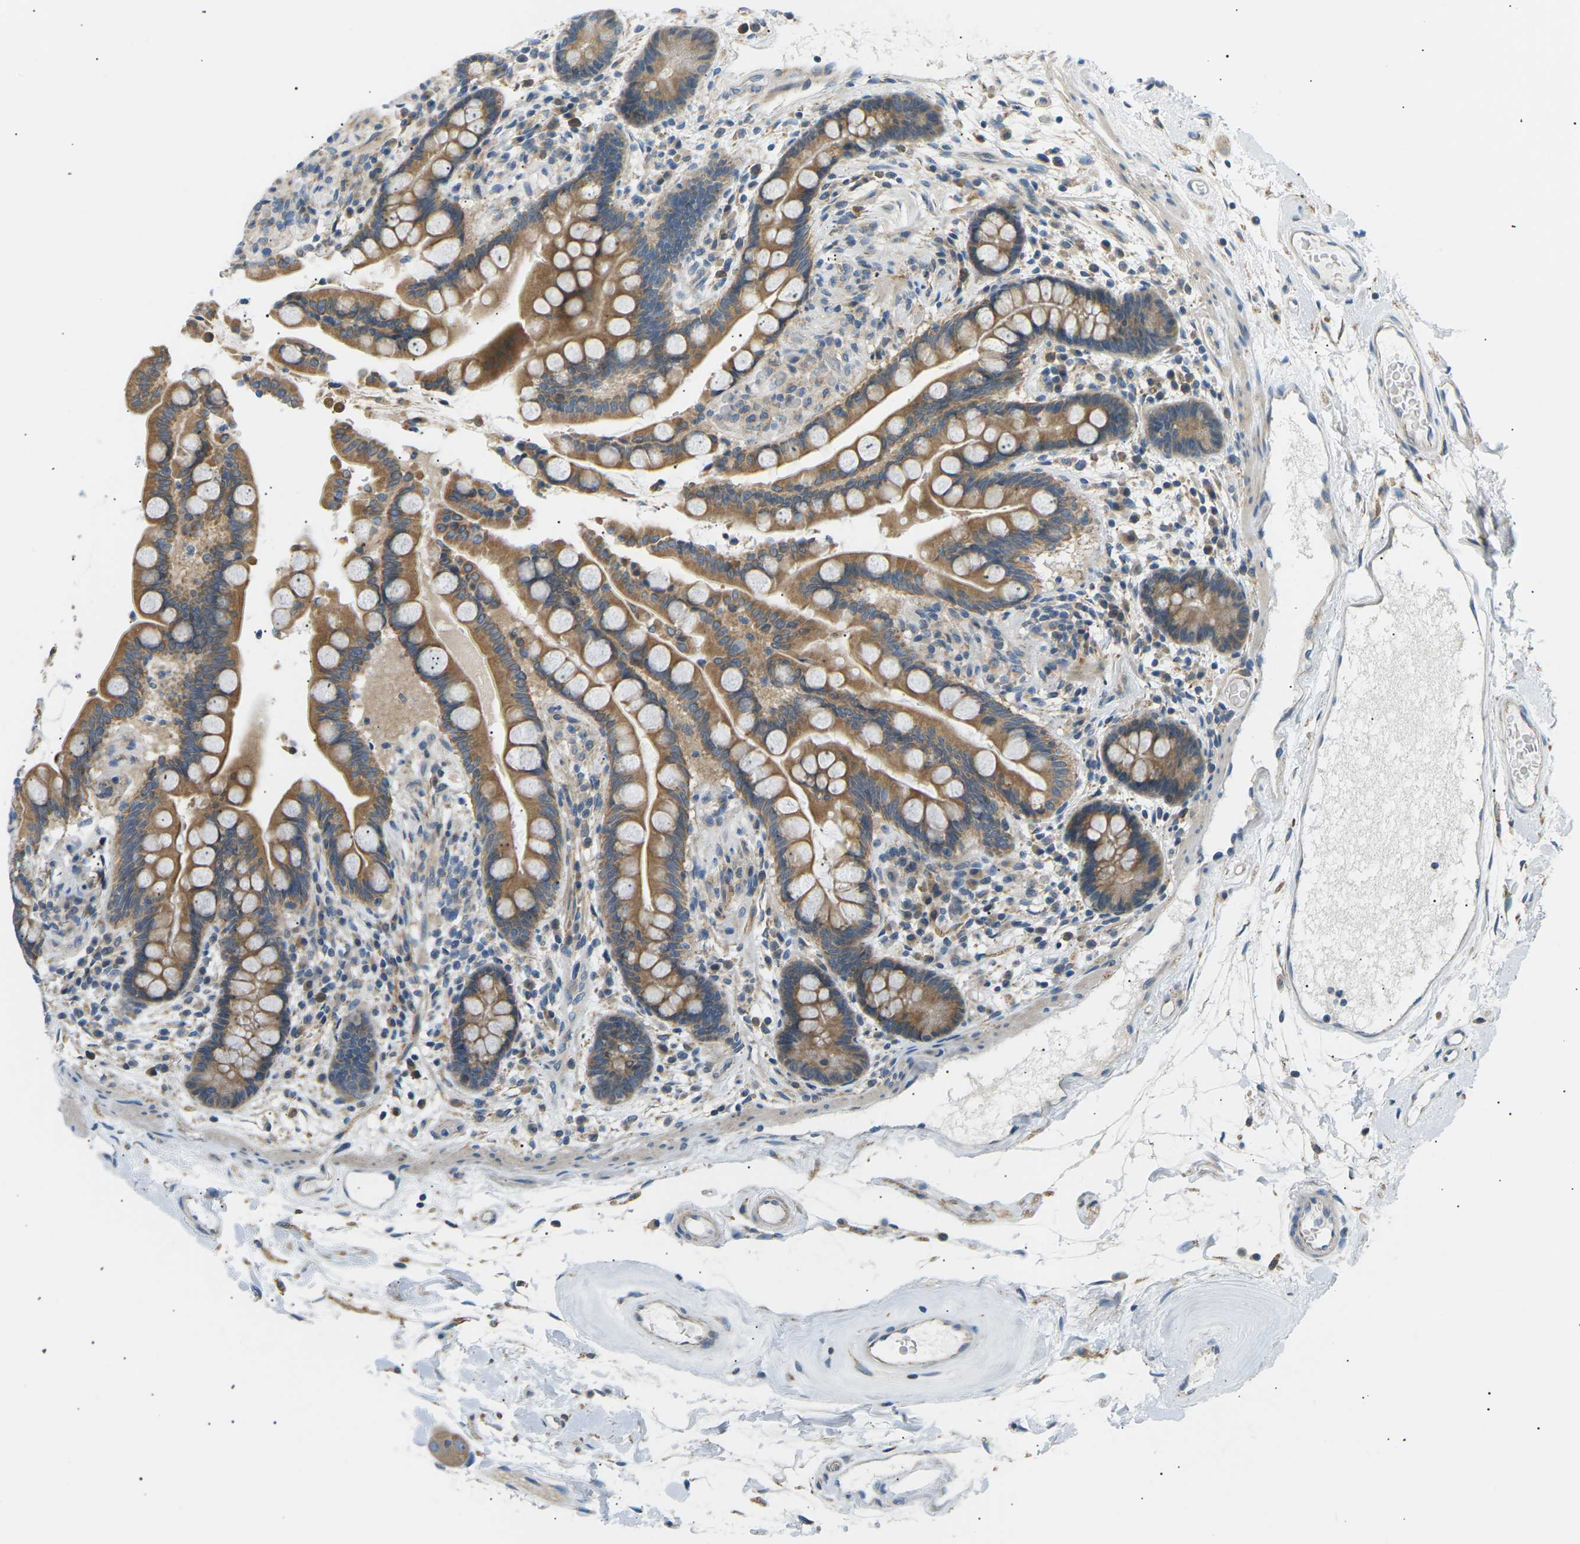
{"staining": {"intensity": "weak", "quantity": "25%-75%", "location": "cytoplasmic/membranous"}, "tissue": "colon", "cell_type": "Endothelial cells", "image_type": "normal", "snomed": [{"axis": "morphology", "description": "Normal tissue, NOS"}, {"axis": "topography", "description": "Colon"}], "caption": "The histopathology image displays a brown stain indicating the presence of a protein in the cytoplasmic/membranous of endothelial cells in colon. The protein of interest is shown in brown color, while the nuclei are stained blue.", "gene": "TBC1D8", "patient": {"sex": "male", "age": 73}}